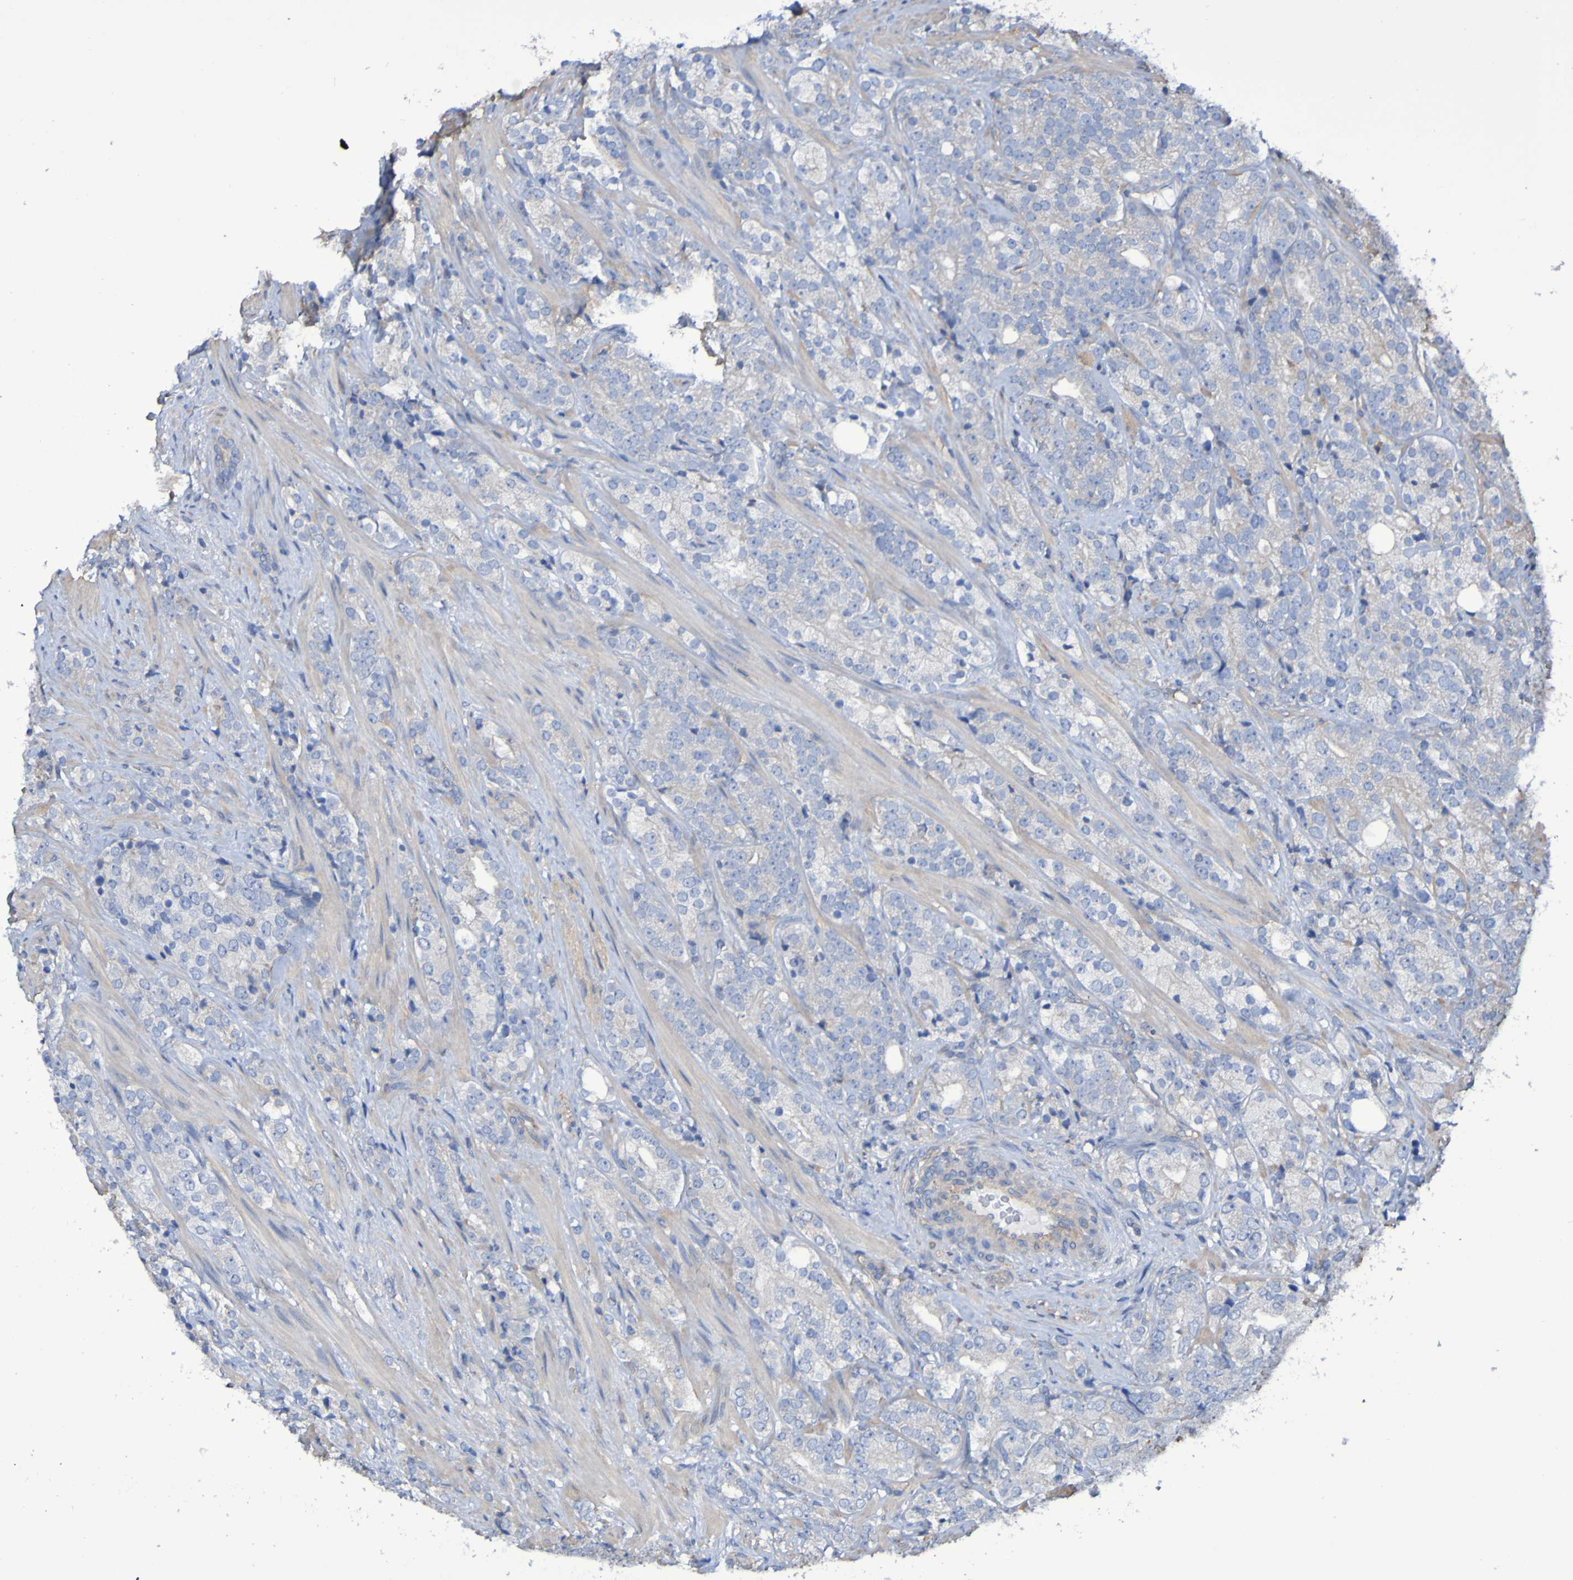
{"staining": {"intensity": "negative", "quantity": "none", "location": "none"}, "tissue": "prostate cancer", "cell_type": "Tumor cells", "image_type": "cancer", "snomed": [{"axis": "morphology", "description": "Adenocarcinoma, High grade"}, {"axis": "topography", "description": "Prostate"}], "caption": "Tumor cells show no significant protein expression in high-grade adenocarcinoma (prostate).", "gene": "SYNJ1", "patient": {"sex": "male", "age": 71}}